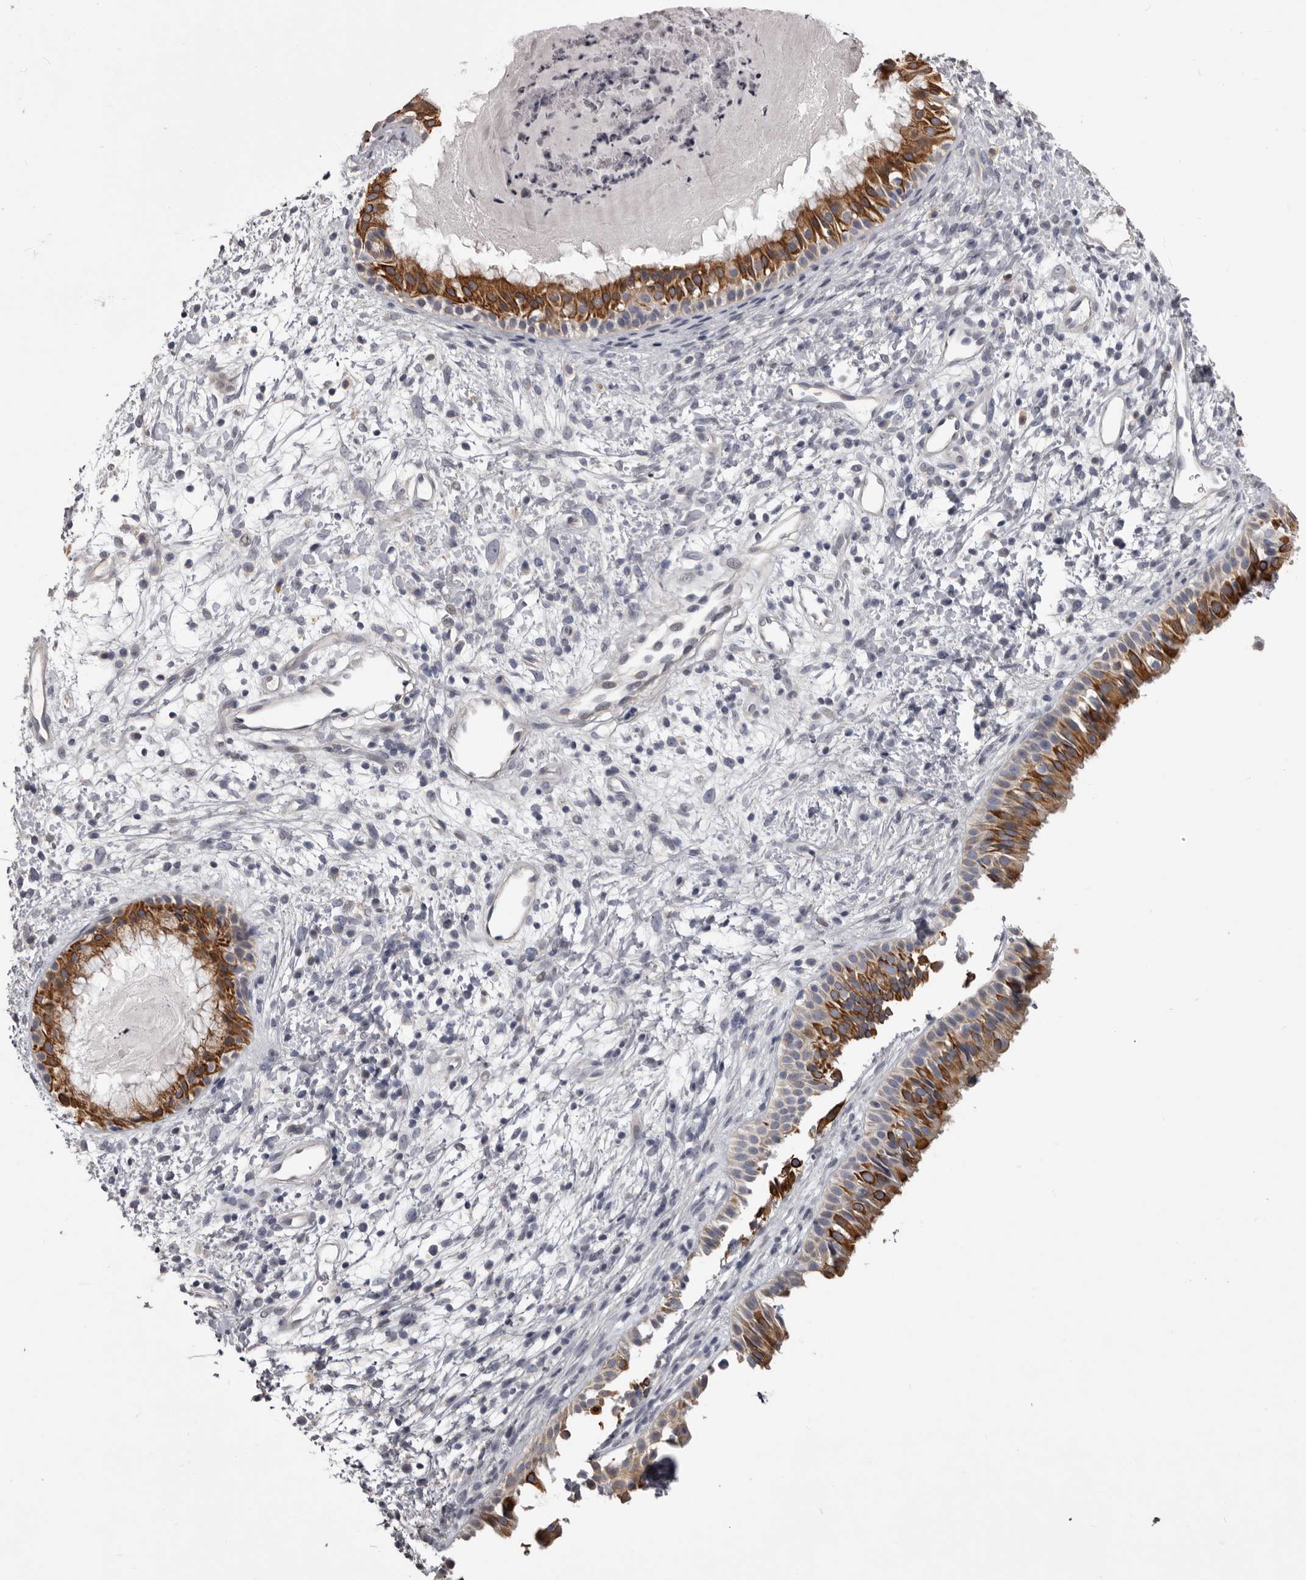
{"staining": {"intensity": "strong", "quantity": ">75%", "location": "cytoplasmic/membranous"}, "tissue": "nasopharynx", "cell_type": "Respiratory epithelial cells", "image_type": "normal", "snomed": [{"axis": "morphology", "description": "Normal tissue, NOS"}, {"axis": "topography", "description": "Nasopharynx"}], "caption": "Strong cytoplasmic/membranous protein positivity is present in approximately >75% of respiratory epithelial cells in nasopharynx.", "gene": "LPAR6", "patient": {"sex": "male", "age": 22}}